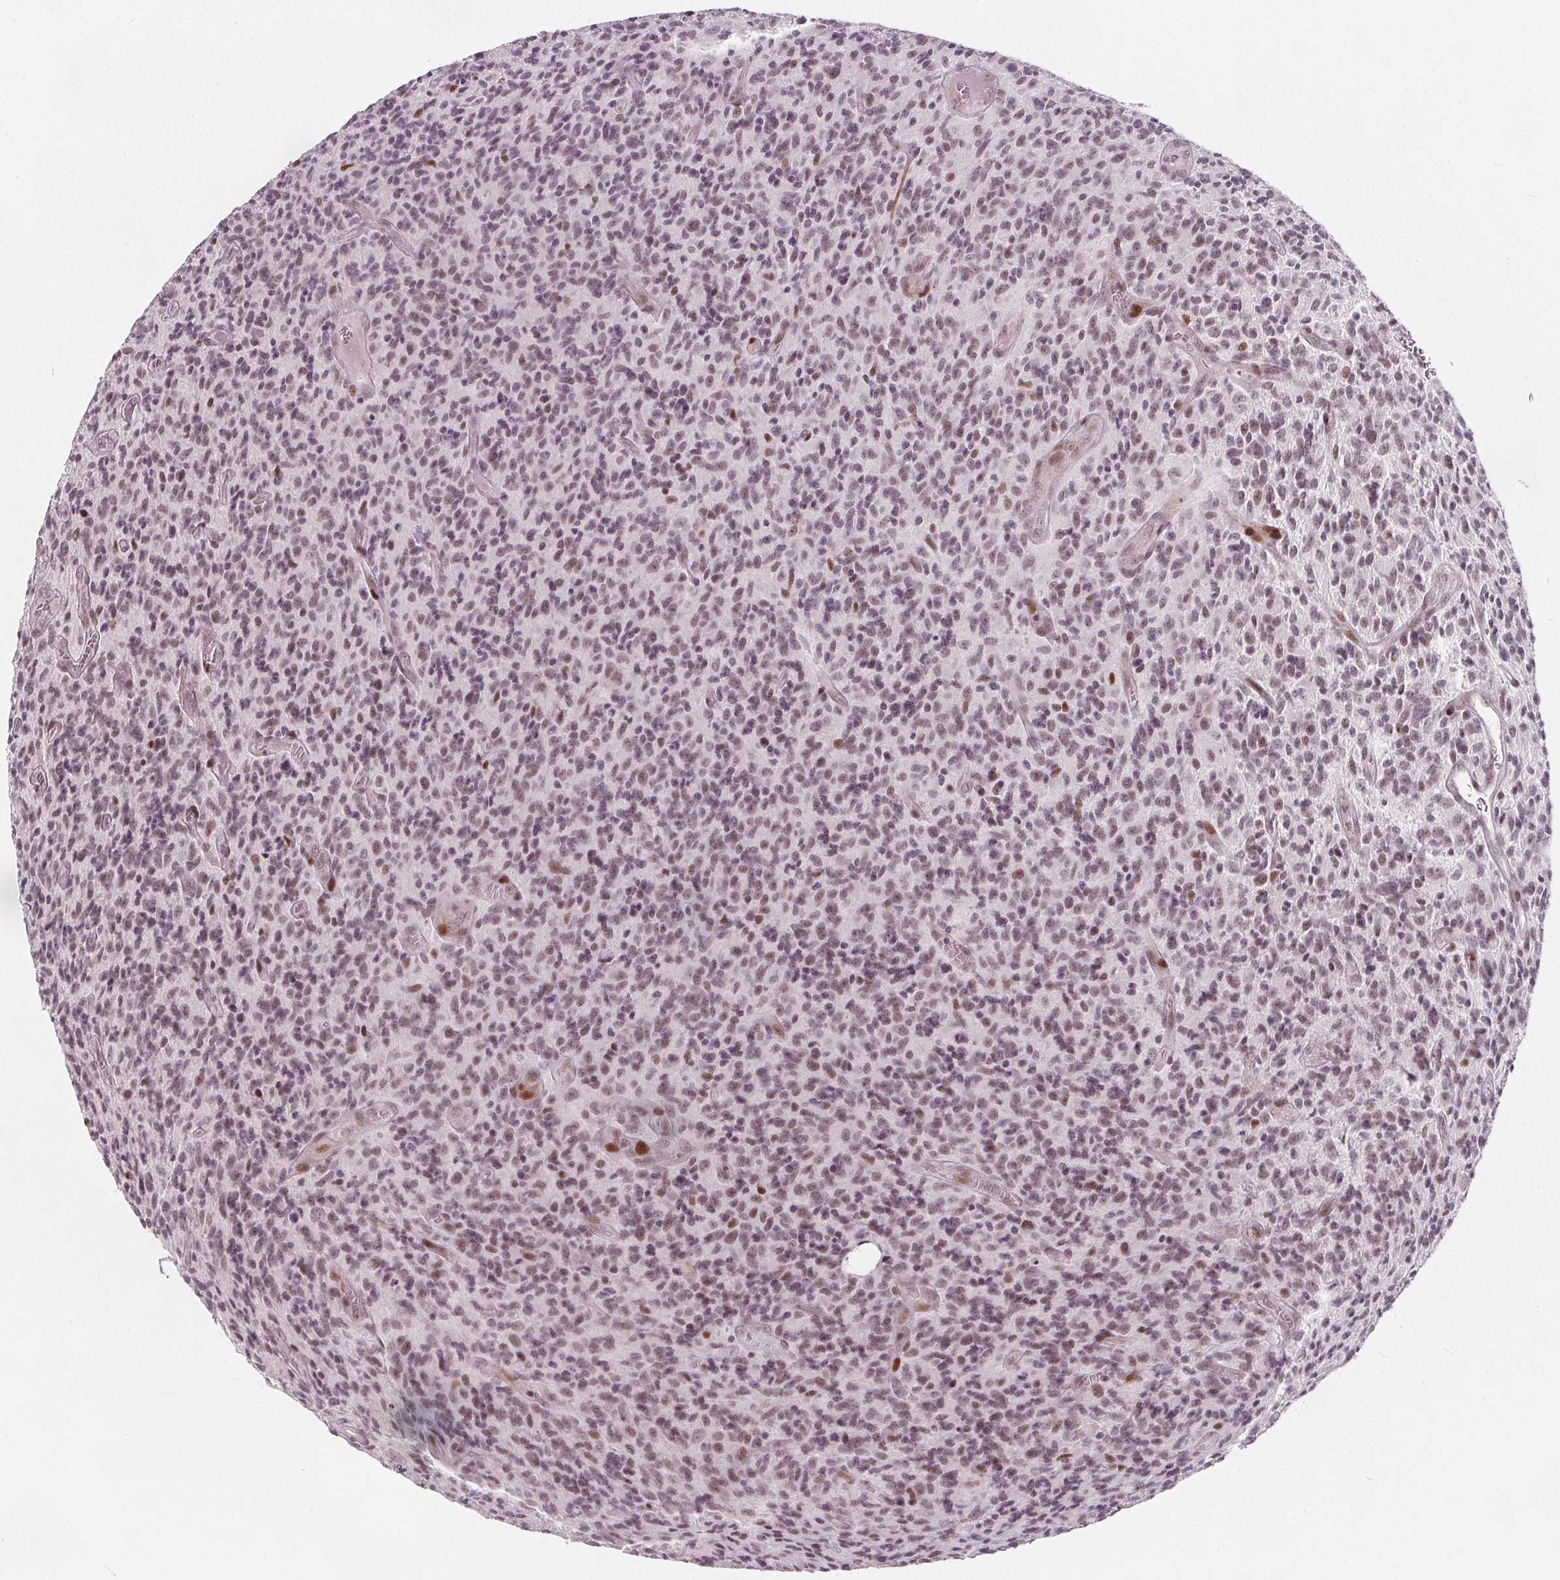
{"staining": {"intensity": "weak", "quantity": "25%-75%", "location": "nuclear"}, "tissue": "glioma", "cell_type": "Tumor cells", "image_type": "cancer", "snomed": [{"axis": "morphology", "description": "Glioma, malignant, High grade"}, {"axis": "topography", "description": "Brain"}], "caption": "A brown stain shows weak nuclear positivity of a protein in malignant glioma (high-grade) tumor cells.", "gene": "TAF6L", "patient": {"sex": "male", "age": 76}}